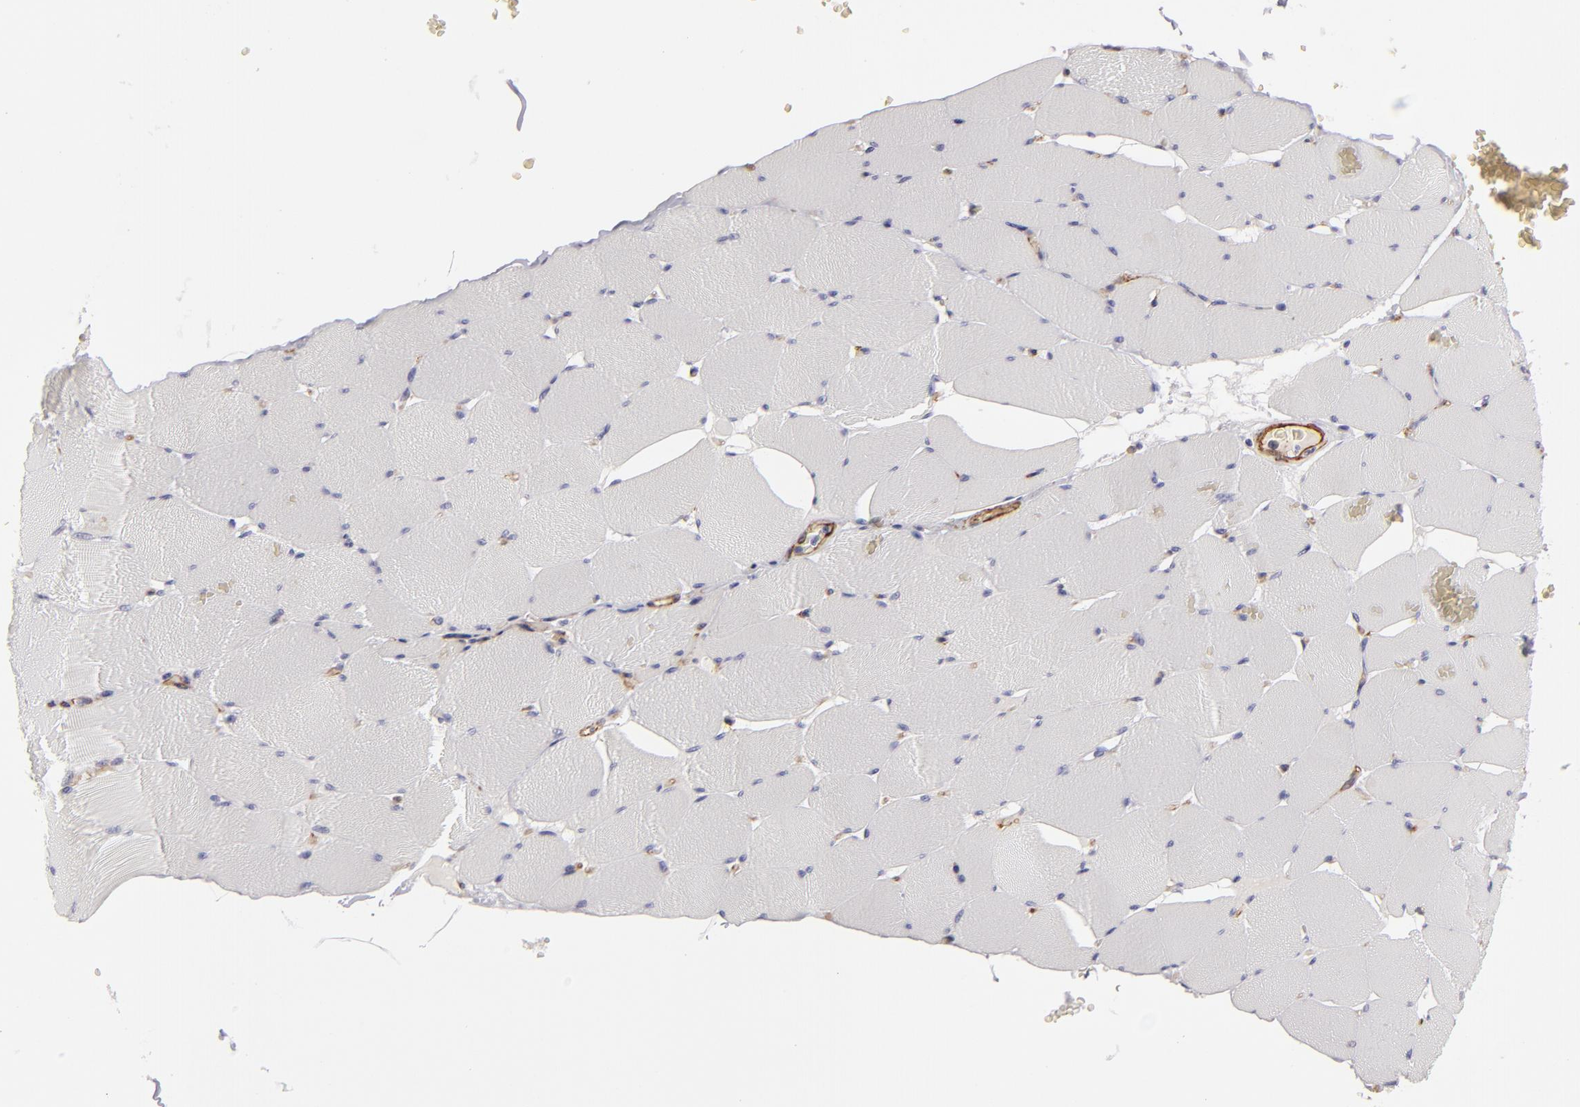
{"staining": {"intensity": "negative", "quantity": "none", "location": "none"}, "tissue": "skeletal muscle", "cell_type": "Myocytes", "image_type": "normal", "snomed": [{"axis": "morphology", "description": "Normal tissue, NOS"}, {"axis": "topography", "description": "Skeletal muscle"}], "caption": "The IHC micrograph has no significant staining in myocytes of skeletal muscle.", "gene": "MCAM", "patient": {"sex": "male", "age": 62}}